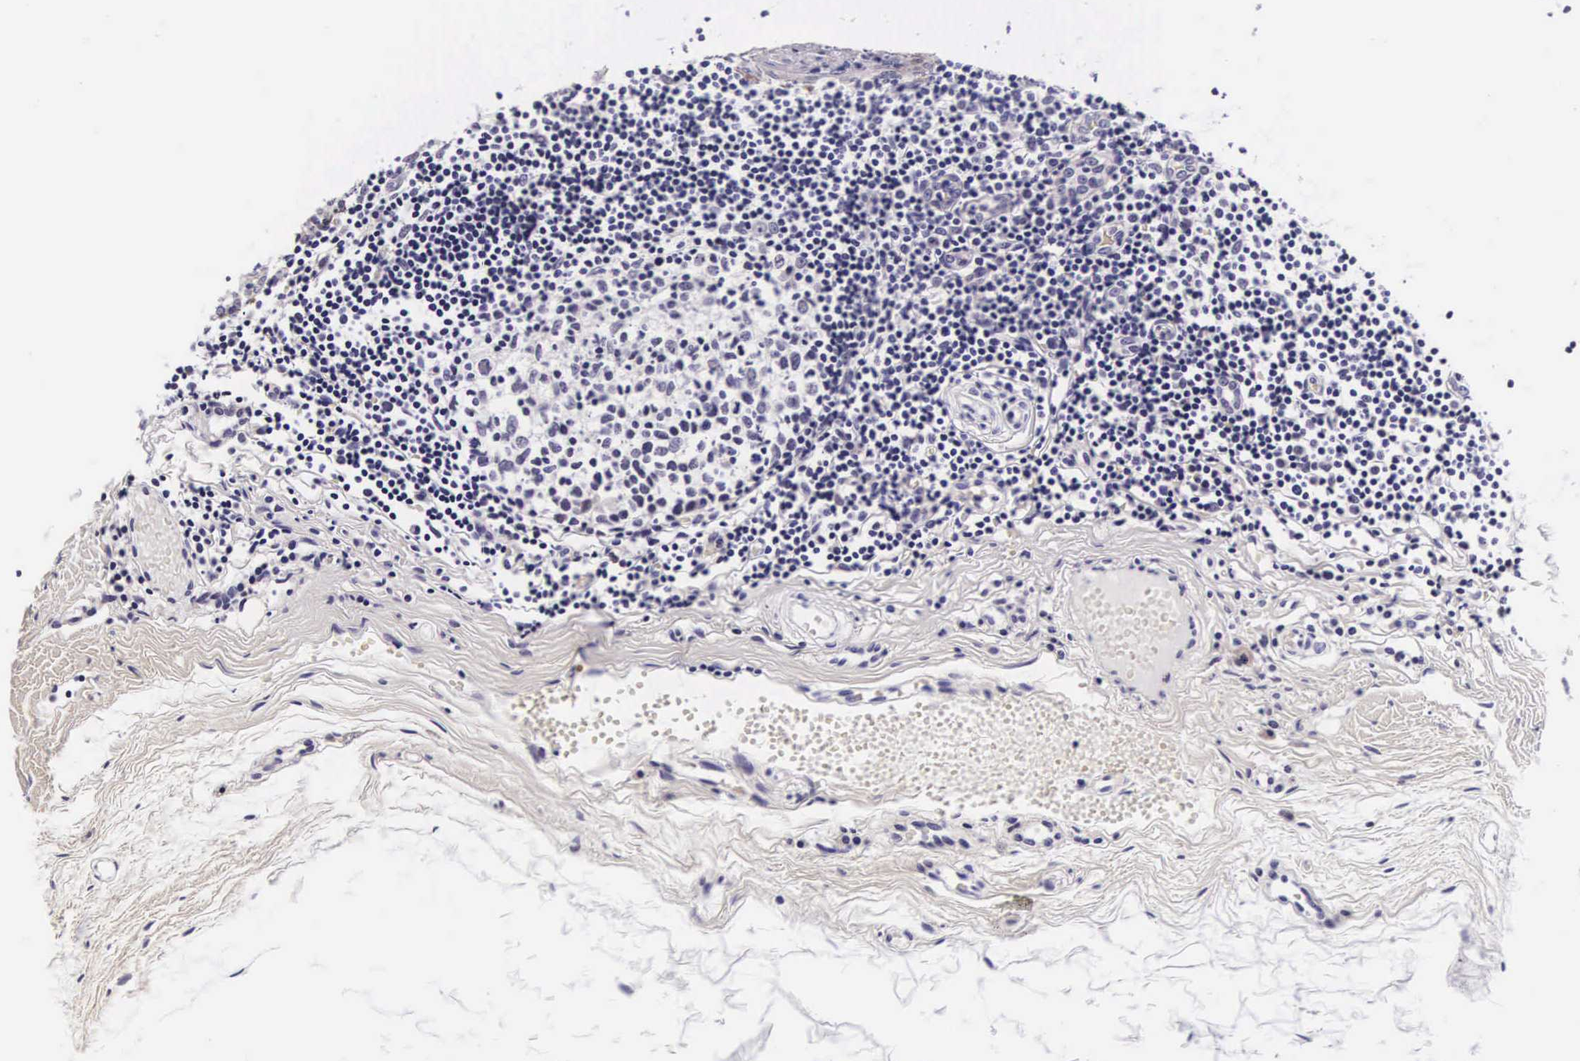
{"staining": {"intensity": "negative", "quantity": "none", "location": "none"}, "tissue": "tonsil", "cell_type": "Germinal center cells", "image_type": "normal", "snomed": [{"axis": "morphology", "description": "Normal tissue, NOS"}, {"axis": "topography", "description": "Tonsil"}], "caption": "Tonsil stained for a protein using immunohistochemistry demonstrates no expression germinal center cells.", "gene": "PHETA2", "patient": {"sex": "female", "age": 41}}